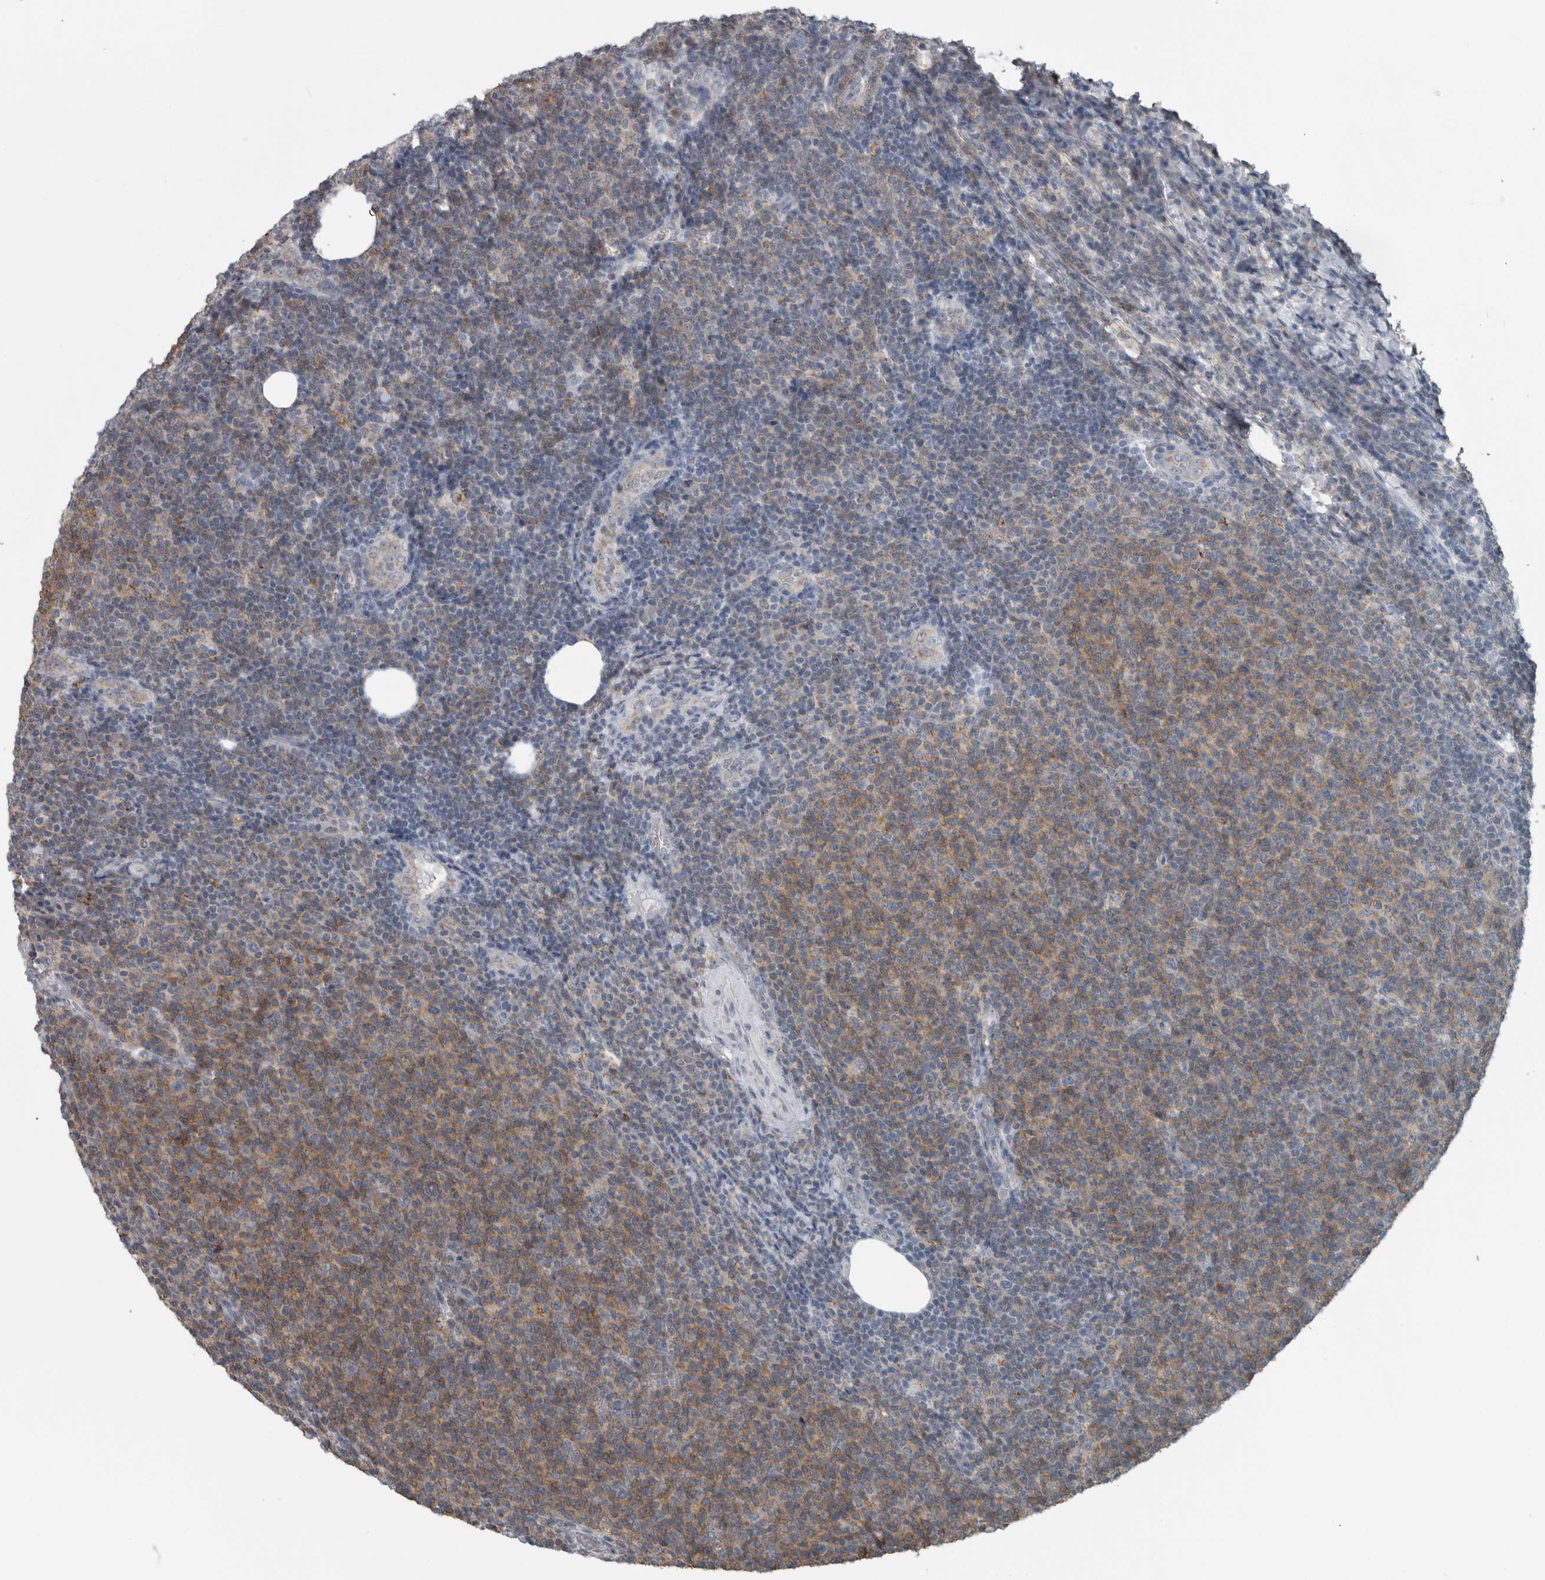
{"staining": {"intensity": "moderate", "quantity": "25%-75%", "location": "cytoplasmic/membranous"}, "tissue": "lymphoma", "cell_type": "Tumor cells", "image_type": "cancer", "snomed": [{"axis": "morphology", "description": "Malignant lymphoma, non-Hodgkin's type, Low grade"}, {"axis": "topography", "description": "Lymph node"}], "caption": "Protein expression analysis of lymphoma reveals moderate cytoplasmic/membranous staining in about 25%-75% of tumor cells. The staining was performed using DAB (3,3'-diaminobenzidine) to visualize the protein expression in brown, while the nuclei were stained in blue with hematoxylin (Magnification: 20x).", "gene": "ACSF2", "patient": {"sex": "male", "age": 66}}